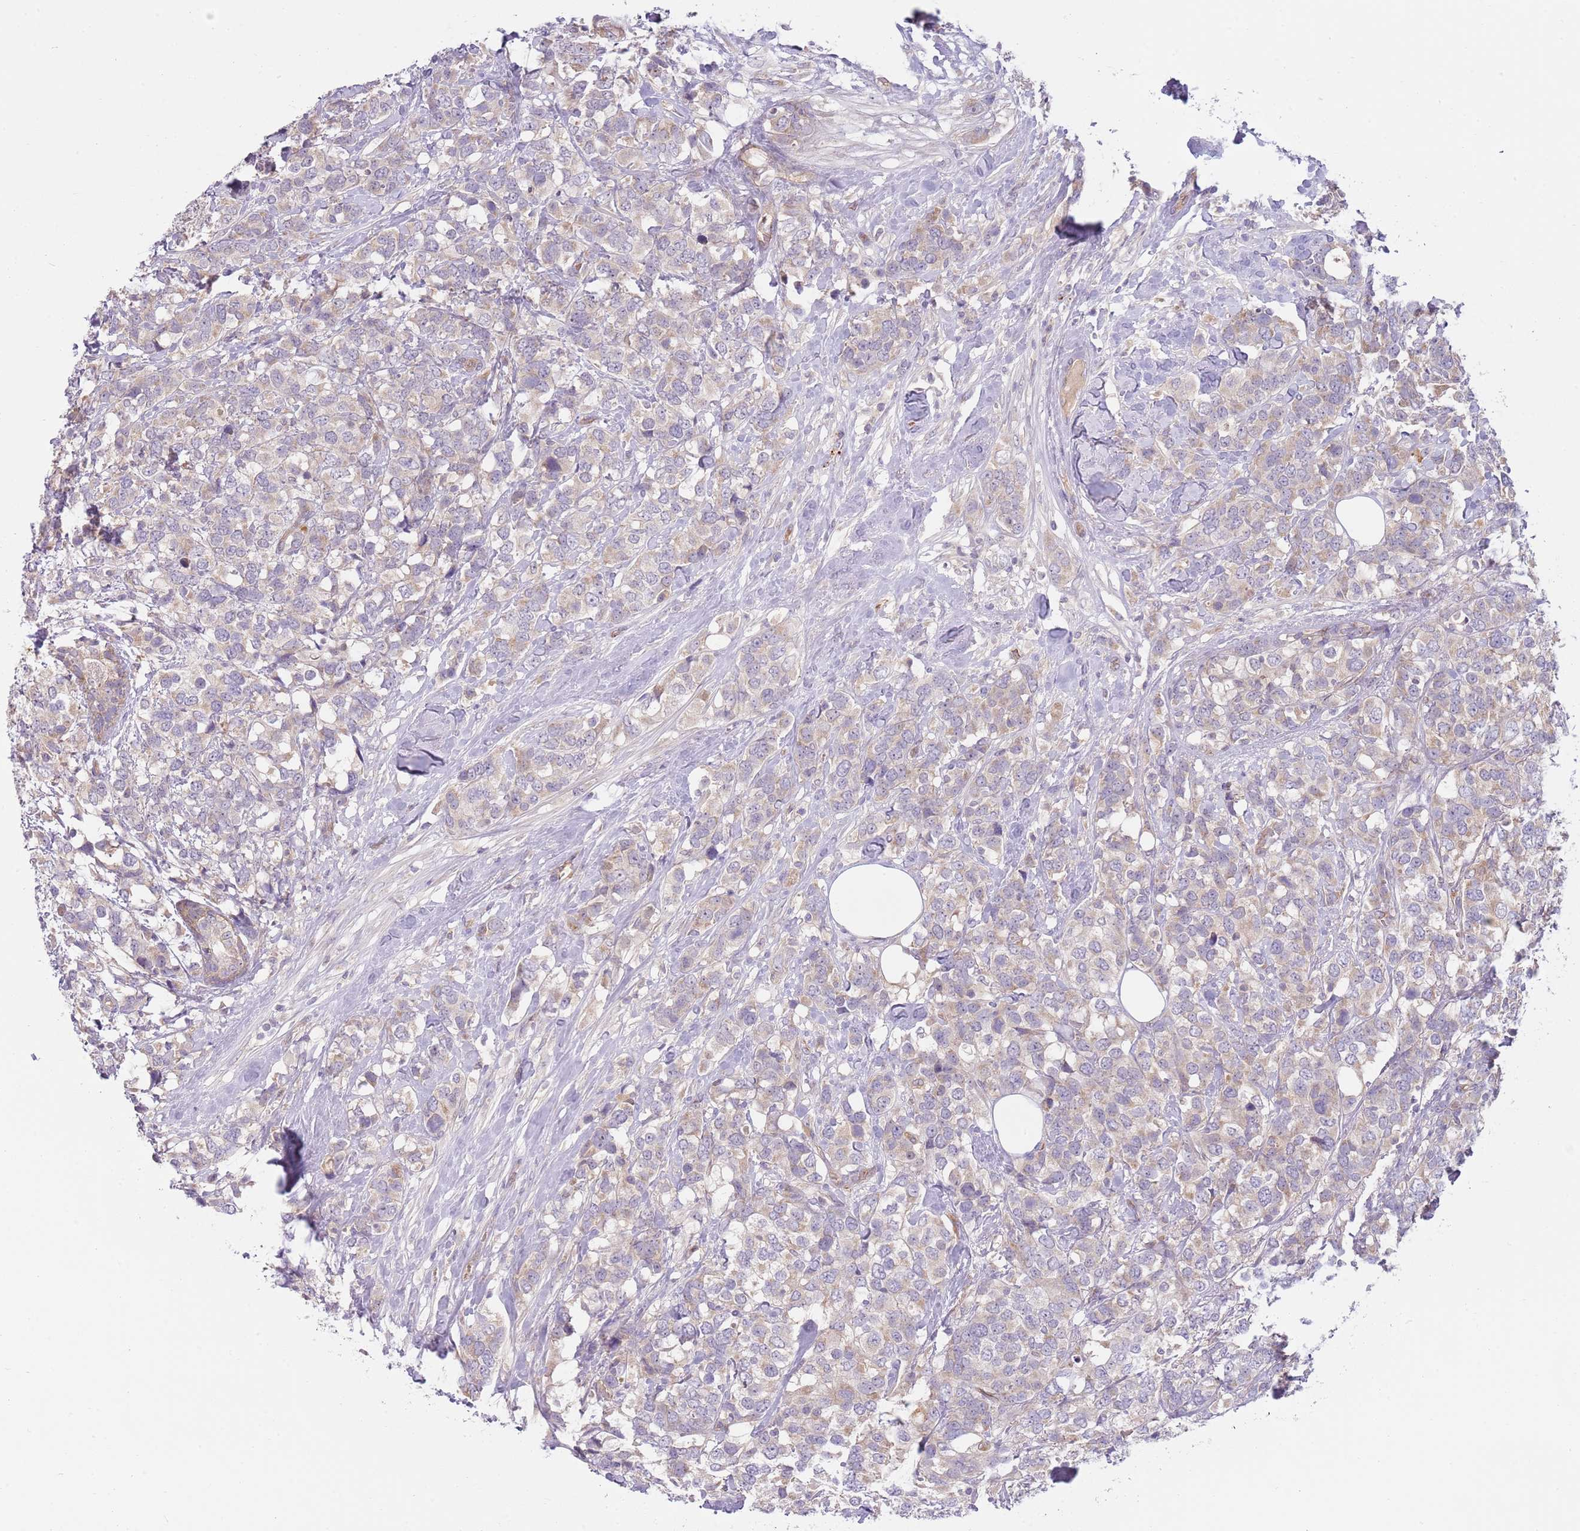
{"staining": {"intensity": "weak", "quantity": "<25%", "location": "cytoplasmic/membranous"}, "tissue": "breast cancer", "cell_type": "Tumor cells", "image_type": "cancer", "snomed": [{"axis": "morphology", "description": "Lobular carcinoma"}, {"axis": "topography", "description": "Breast"}], "caption": "This is a micrograph of immunohistochemistry (IHC) staining of breast cancer (lobular carcinoma), which shows no positivity in tumor cells. Brightfield microscopy of immunohistochemistry stained with DAB (3,3'-diaminobenzidine) (brown) and hematoxylin (blue), captured at high magnification.", "gene": "SKOR2", "patient": {"sex": "female", "age": 59}}